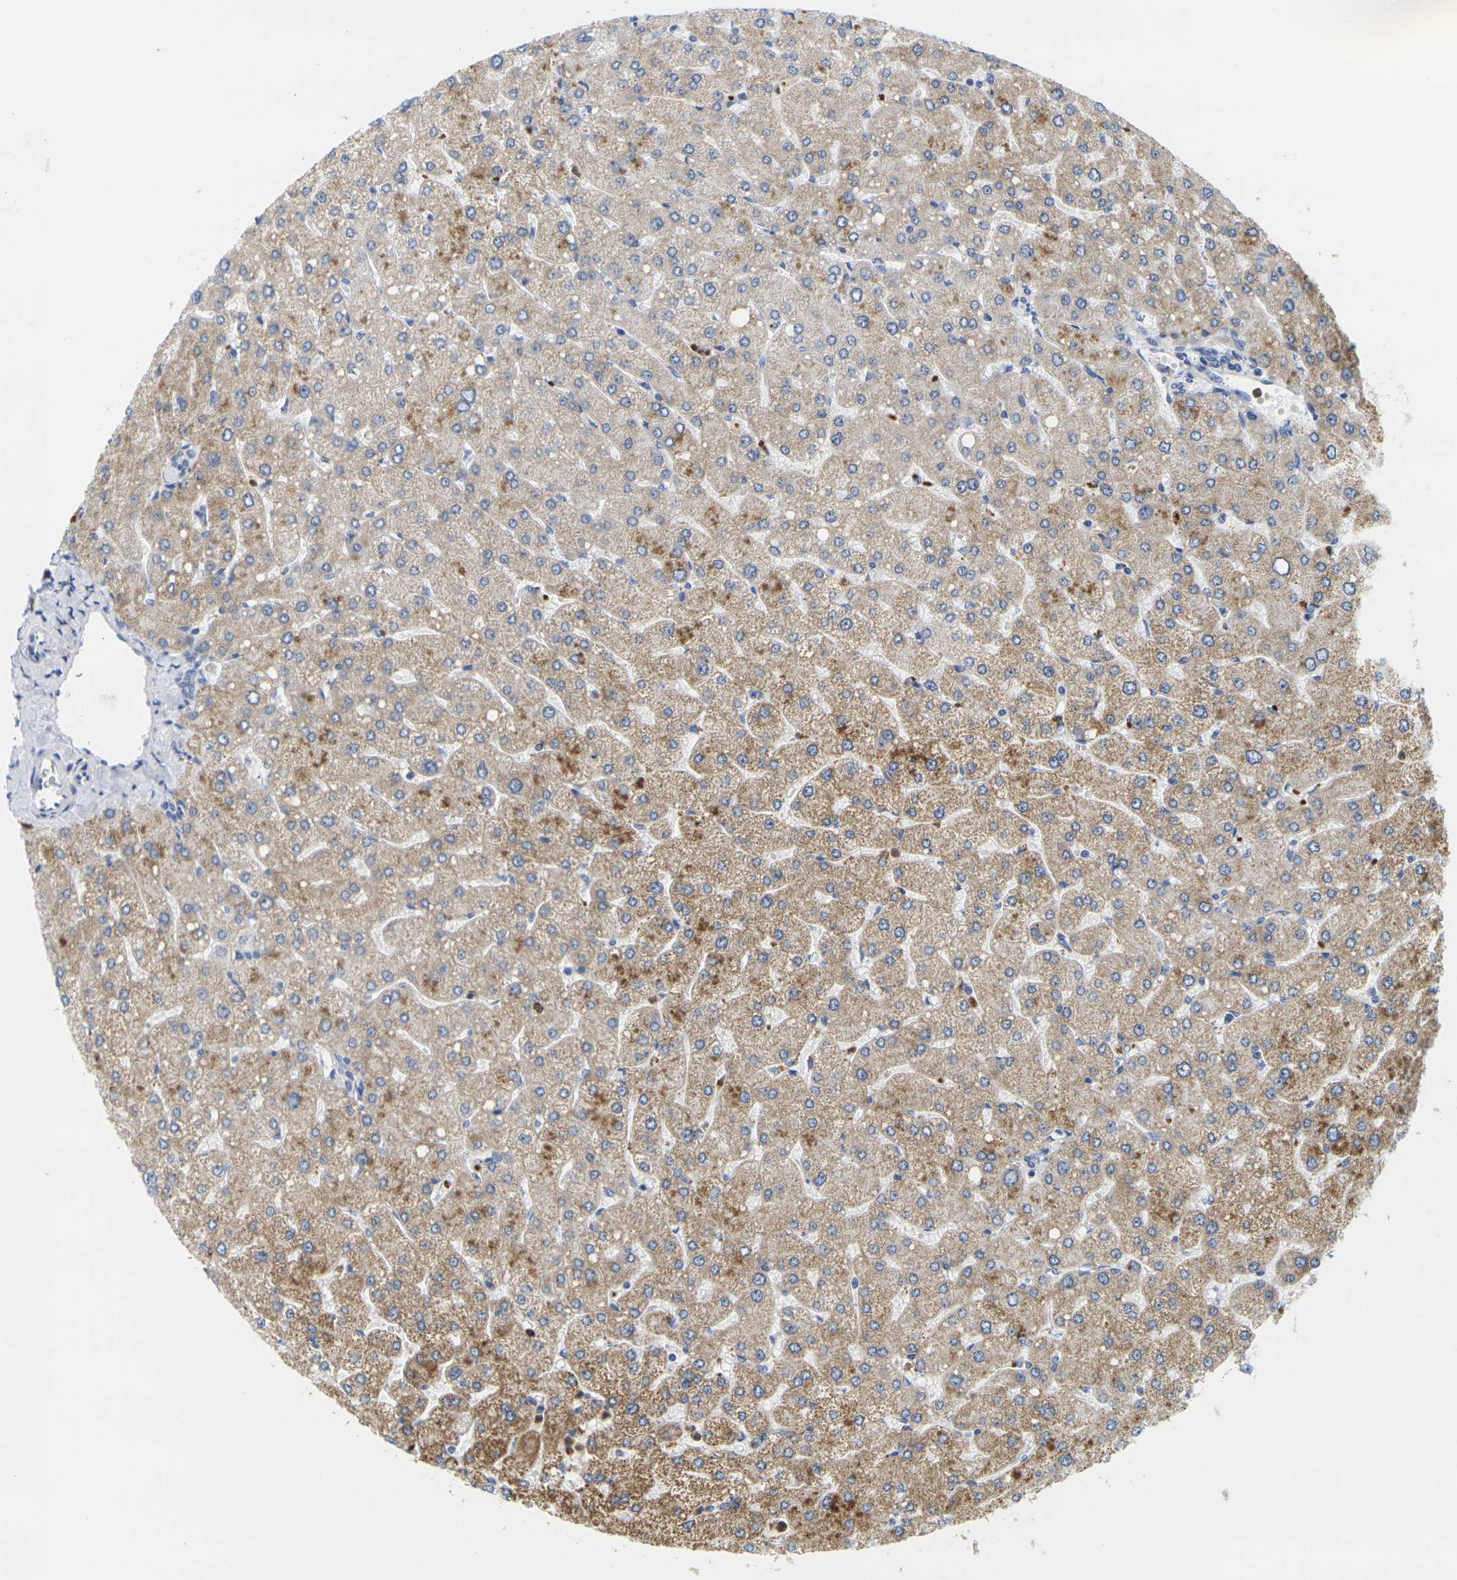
{"staining": {"intensity": "negative", "quantity": "none", "location": "none"}, "tissue": "liver", "cell_type": "Cholangiocytes", "image_type": "normal", "snomed": [{"axis": "morphology", "description": "Normal tissue, NOS"}, {"axis": "topography", "description": "Liver"}], "caption": "IHC image of benign human liver stained for a protein (brown), which displays no staining in cholangiocytes. (Brightfield microscopy of DAB immunohistochemistry at high magnification).", "gene": "KLK5", "patient": {"sex": "male", "age": 55}}